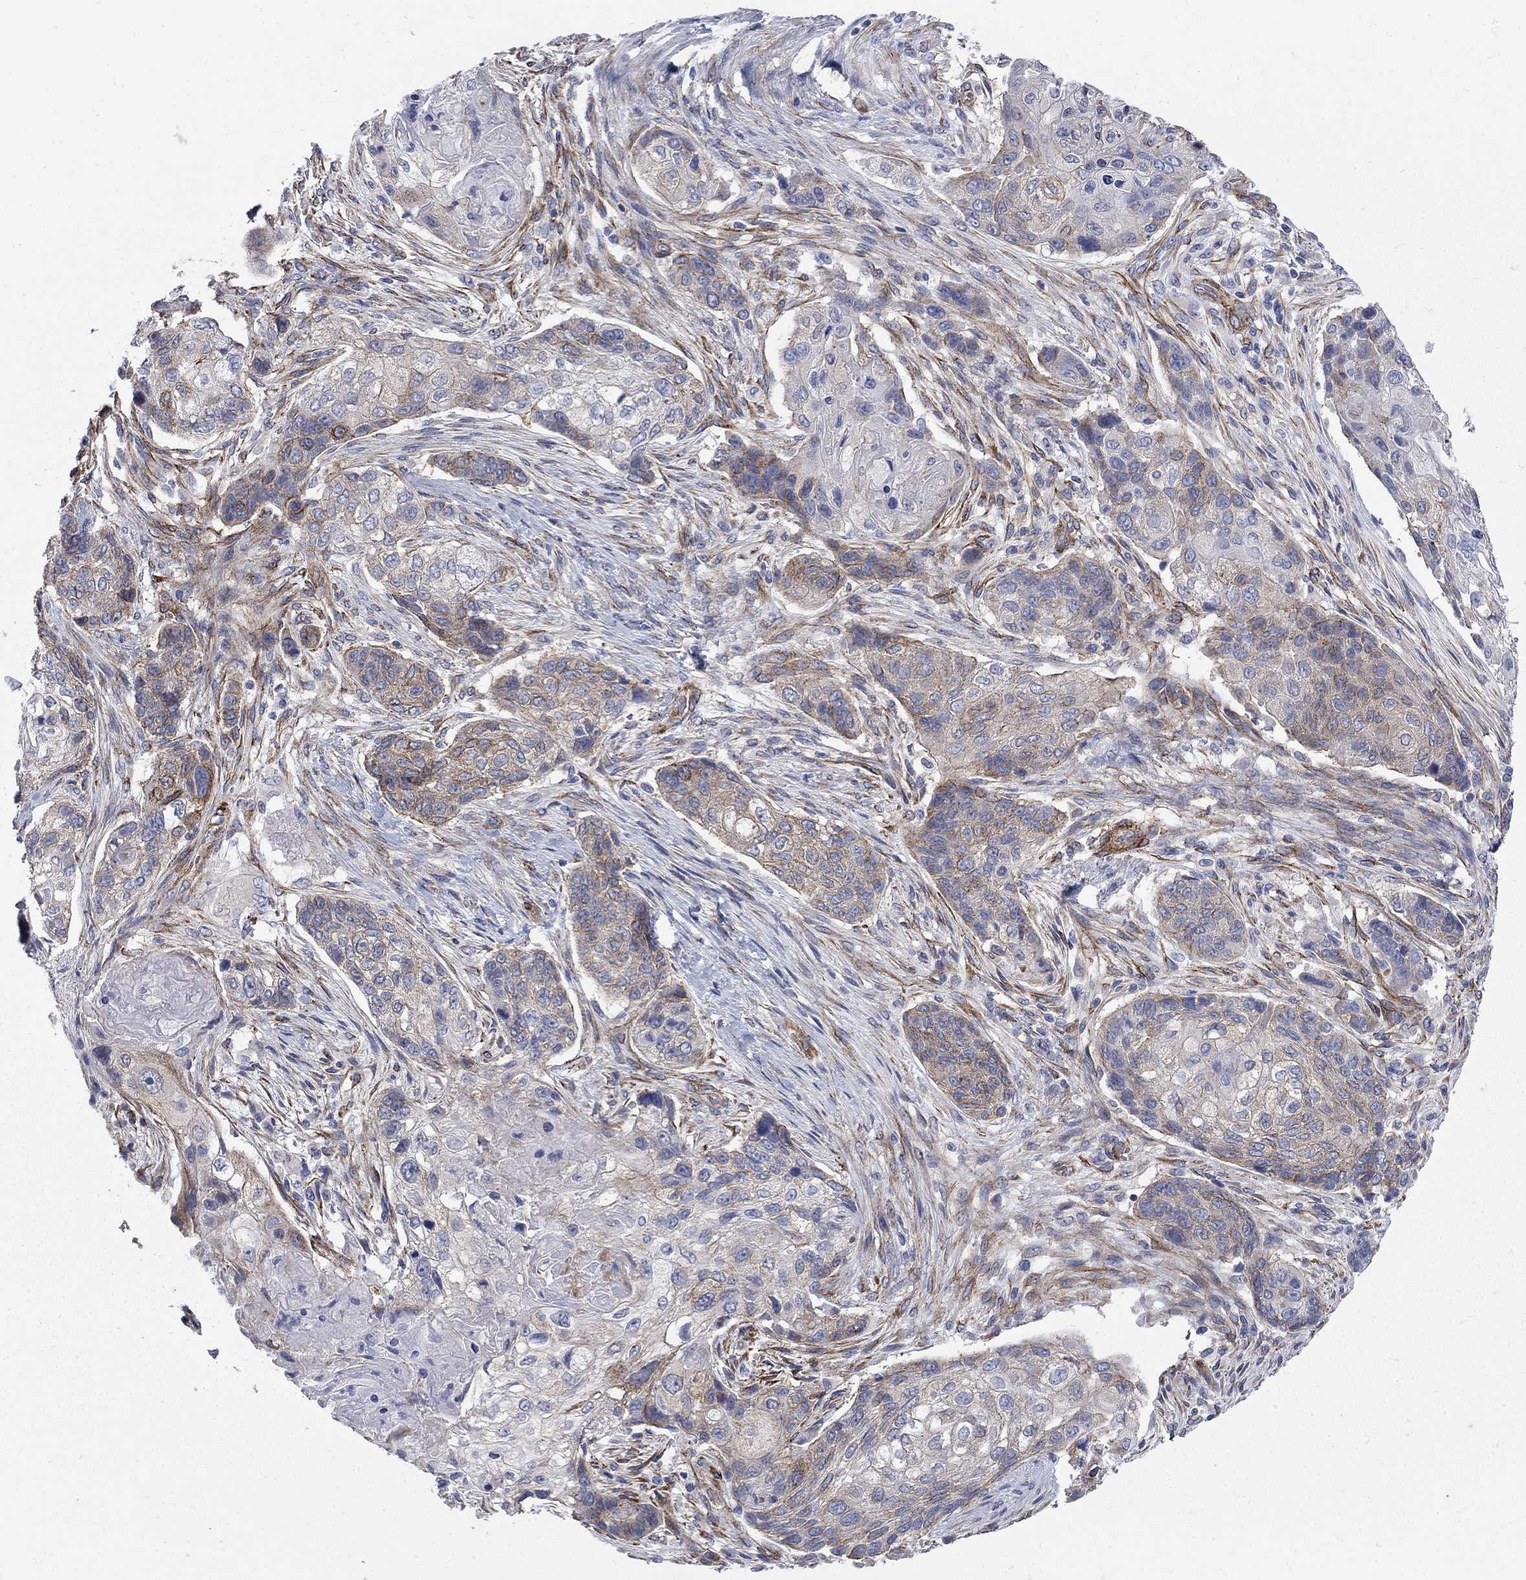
{"staining": {"intensity": "moderate", "quantity": "<25%", "location": "cytoplasmic/membranous"}, "tissue": "lung cancer", "cell_type": "Tumor cells", "image_type": "cancer", "snomed": [{"axis": "morphology", "description": "Normal tissue, NOS"}, {"axis": "morphology", "description": "Squamous cell carcinoma, NOS"}, {"axis": "topography", "description": "Bronchus"}, {"axis": "topography", "description": "Lung"}], "caption": "IHC staining of squamous cell carcinoma (lung), which displays low levels of moderate cytoplasmic/membranous expression in approximately <25% of tumor cells indicating moderate cytoplasmic/membranous protein staining. The staining was performed using DAB (3,3'-diaminobenzidine) (brown) for protein detection and nuclei were counterstained in hematoxylin (blue).", "gene": "SEPTIN8", "patient": {"sex": "male", "age": 69}}